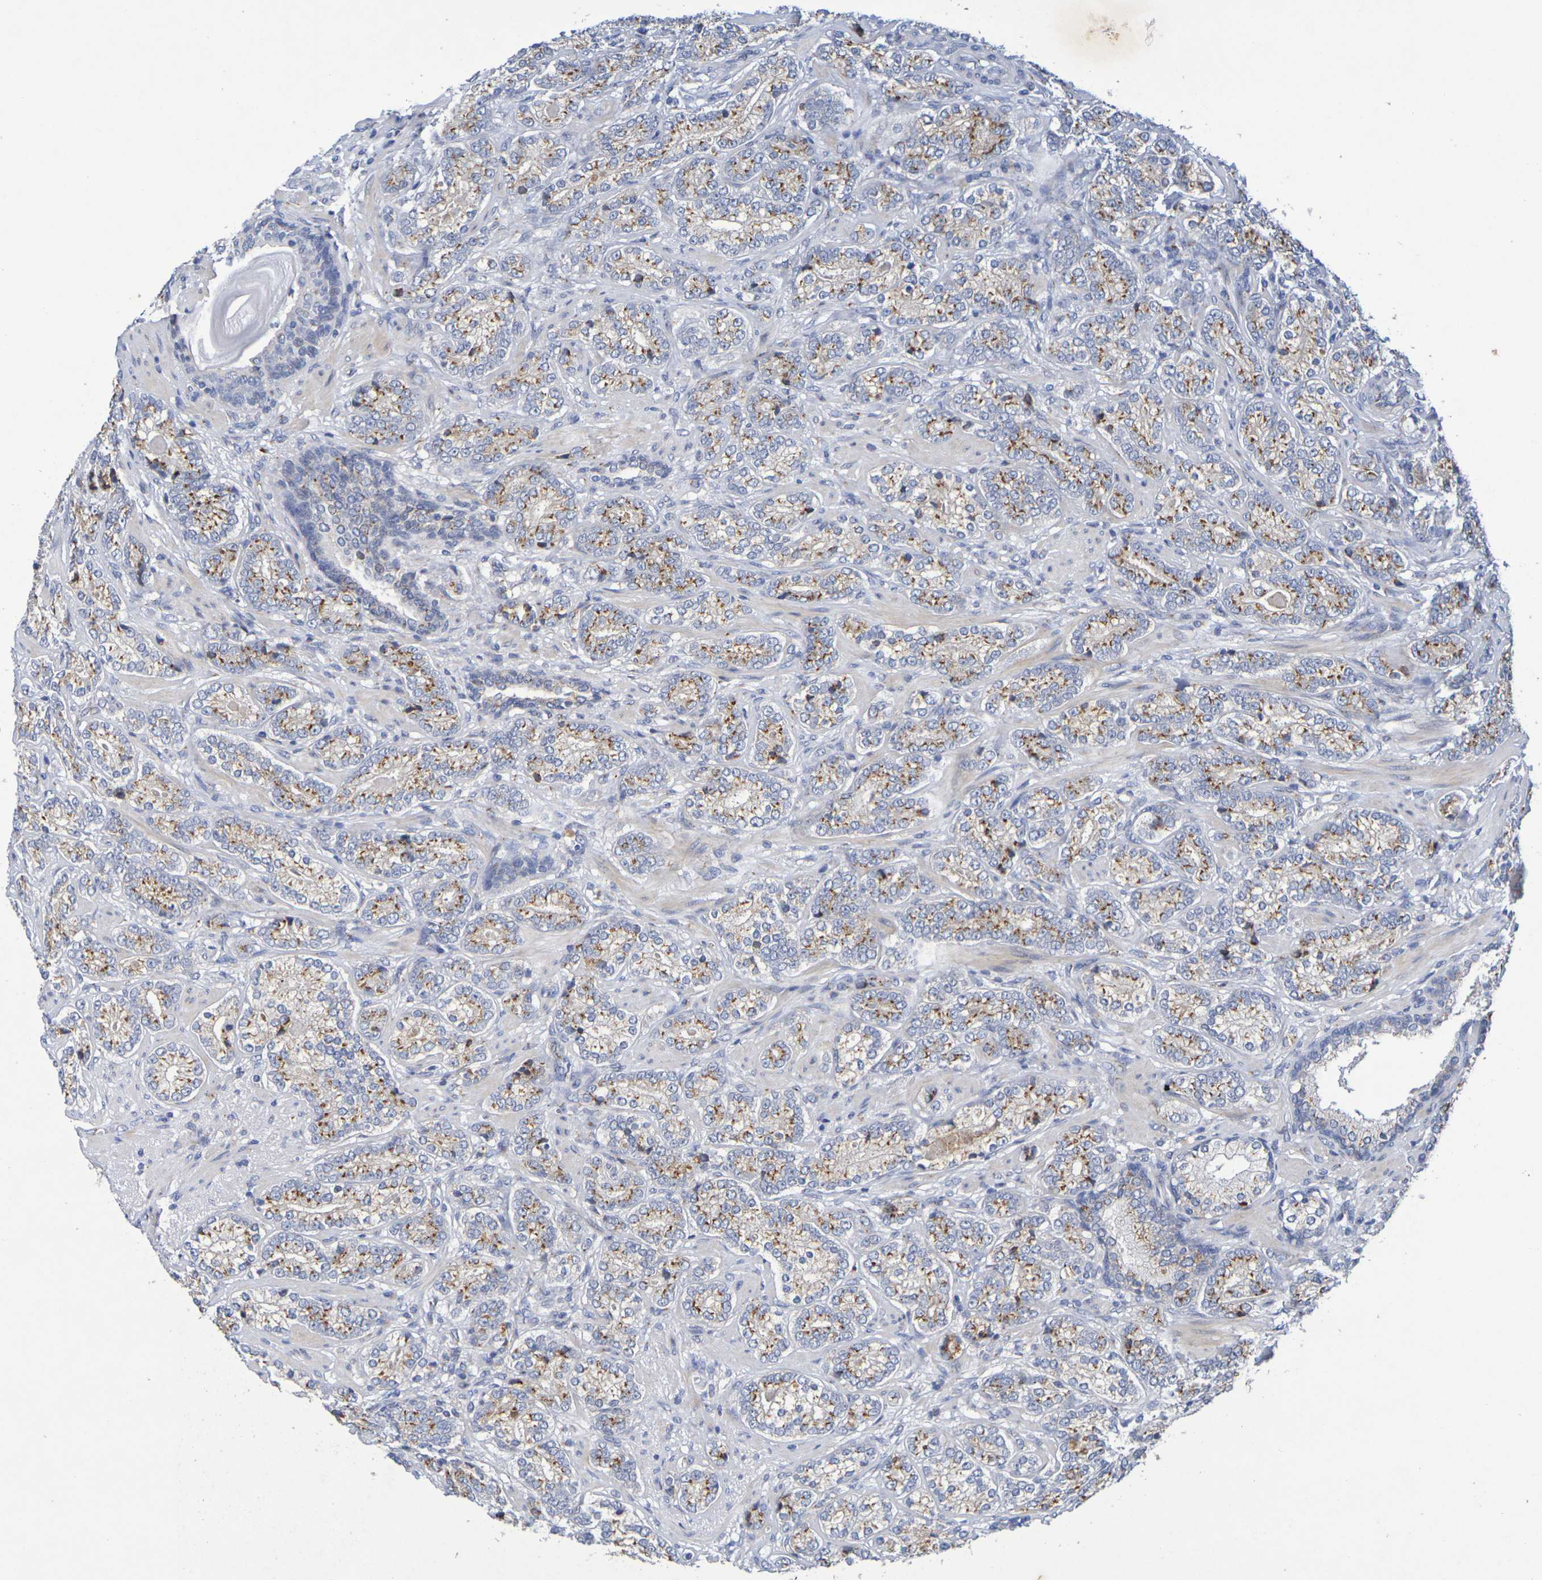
{"staining": {"intensity": "moderate", "quantity": ">75%", "location": "cytoplasmic/membranous"}, "tissue": "prostate cancer", "cell_type": "Tumor cells", "image_type": "cancer", "snomed": [{"axis": "morphology", "description": "Adenocarcinoma, High grade"}, {"axis": "topography", "description": "Prostate"}], "caption": "High-grade adenocarcinoma (prostate) was stained to show a protein in brown. There is medium levels of moderate cytoplasmic/membranous expression in about >75% of tumor cells.", "gene": "DCP2", "patient": {"sex": "male", "age": 61}}